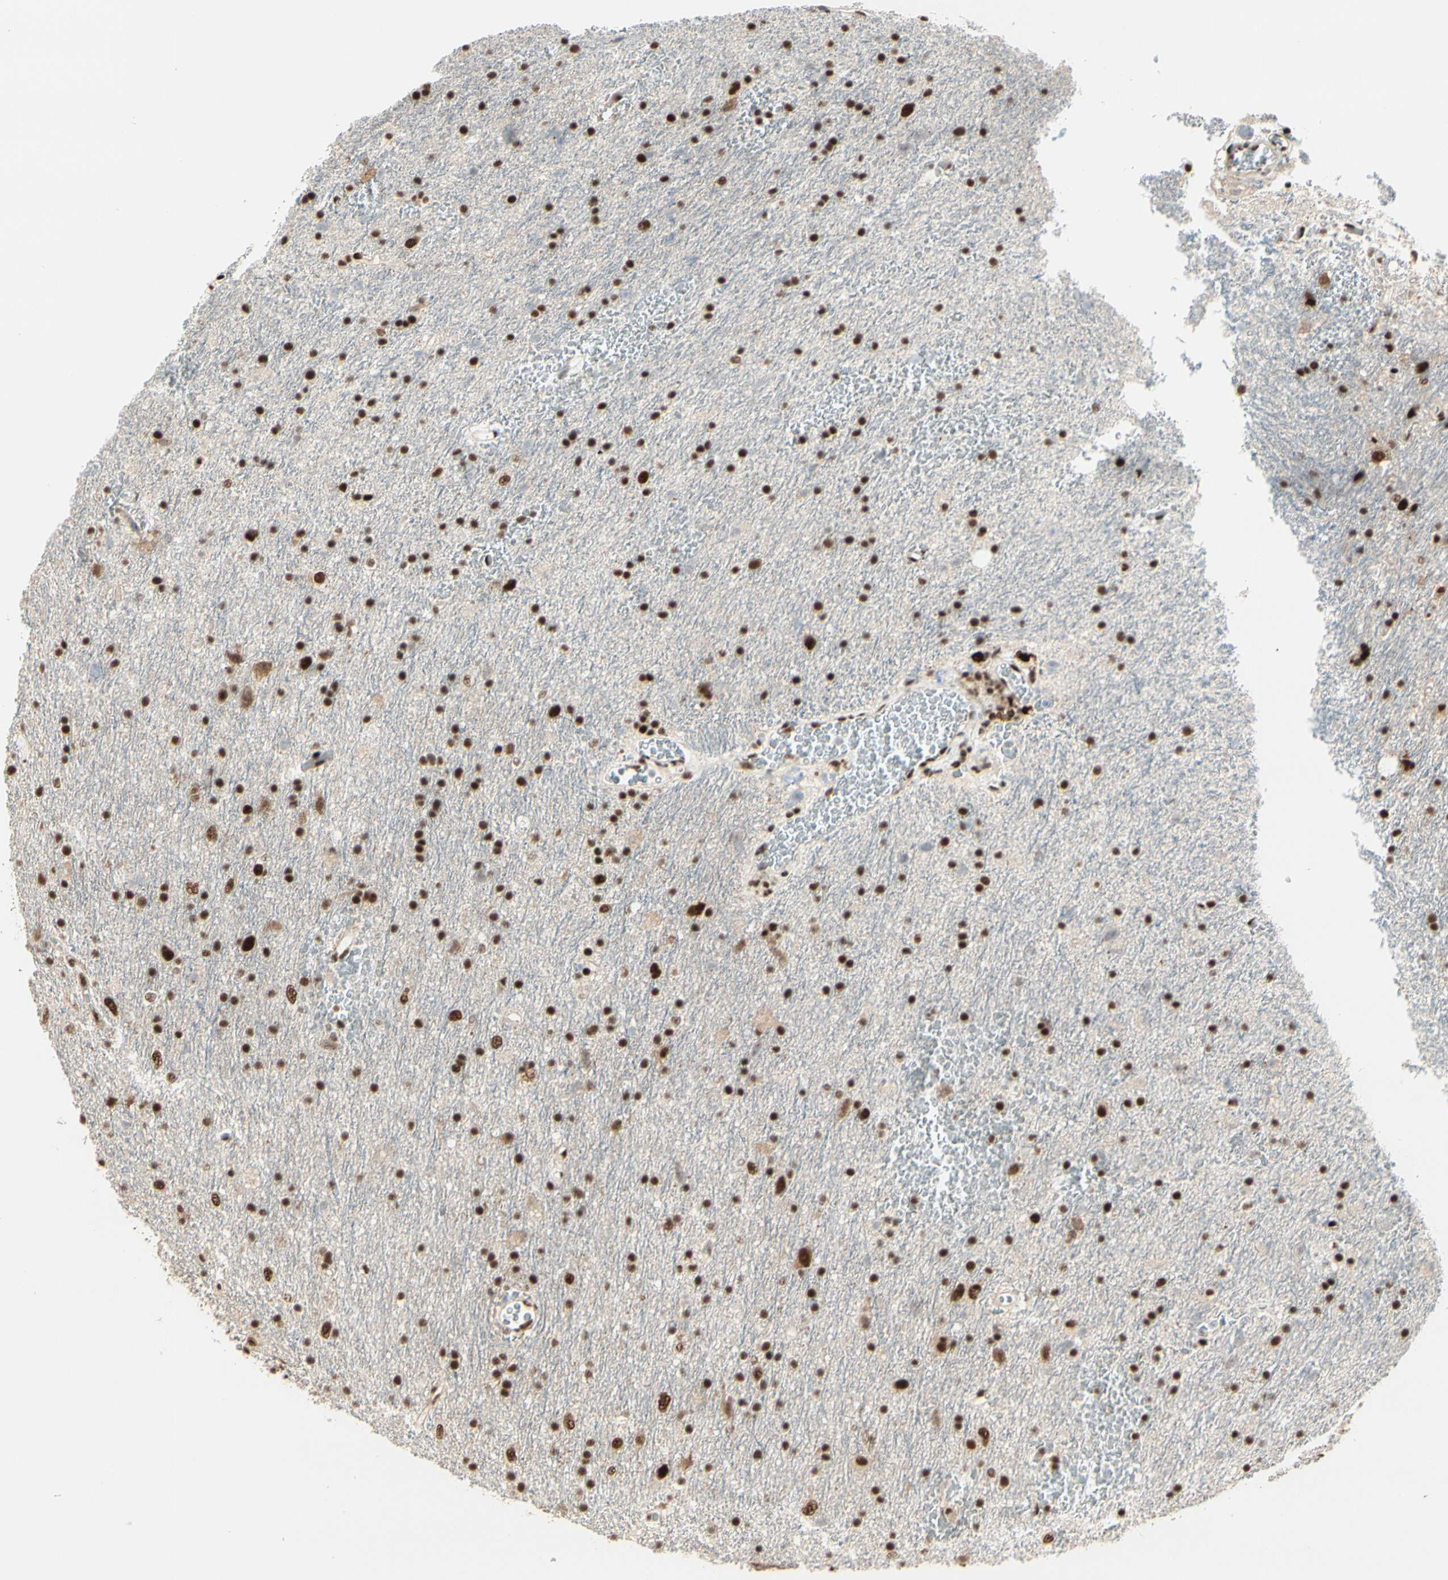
{"staining": {"intensity": "strong", "quantity": ">75%", "location": "nuclear"}, "tissue": "glioma", "cell_type": "Tumor cells", "image_type": "cancer", "snomed": [{"axis": "morphology", "description": "Glioma, malignant, Low grade"}, {"axis": "topography", "description": "Brain"}], "caption": "An immunohistochemistry (IHC) histopathology image of neoplastic tissue is shown. Protein staining in brown labels strong nuclear positivity in malignant glioma (low-grade) within tumor cells.", "gene": "HEXIM1", "patient": {"sex": "male", "age": 77}}